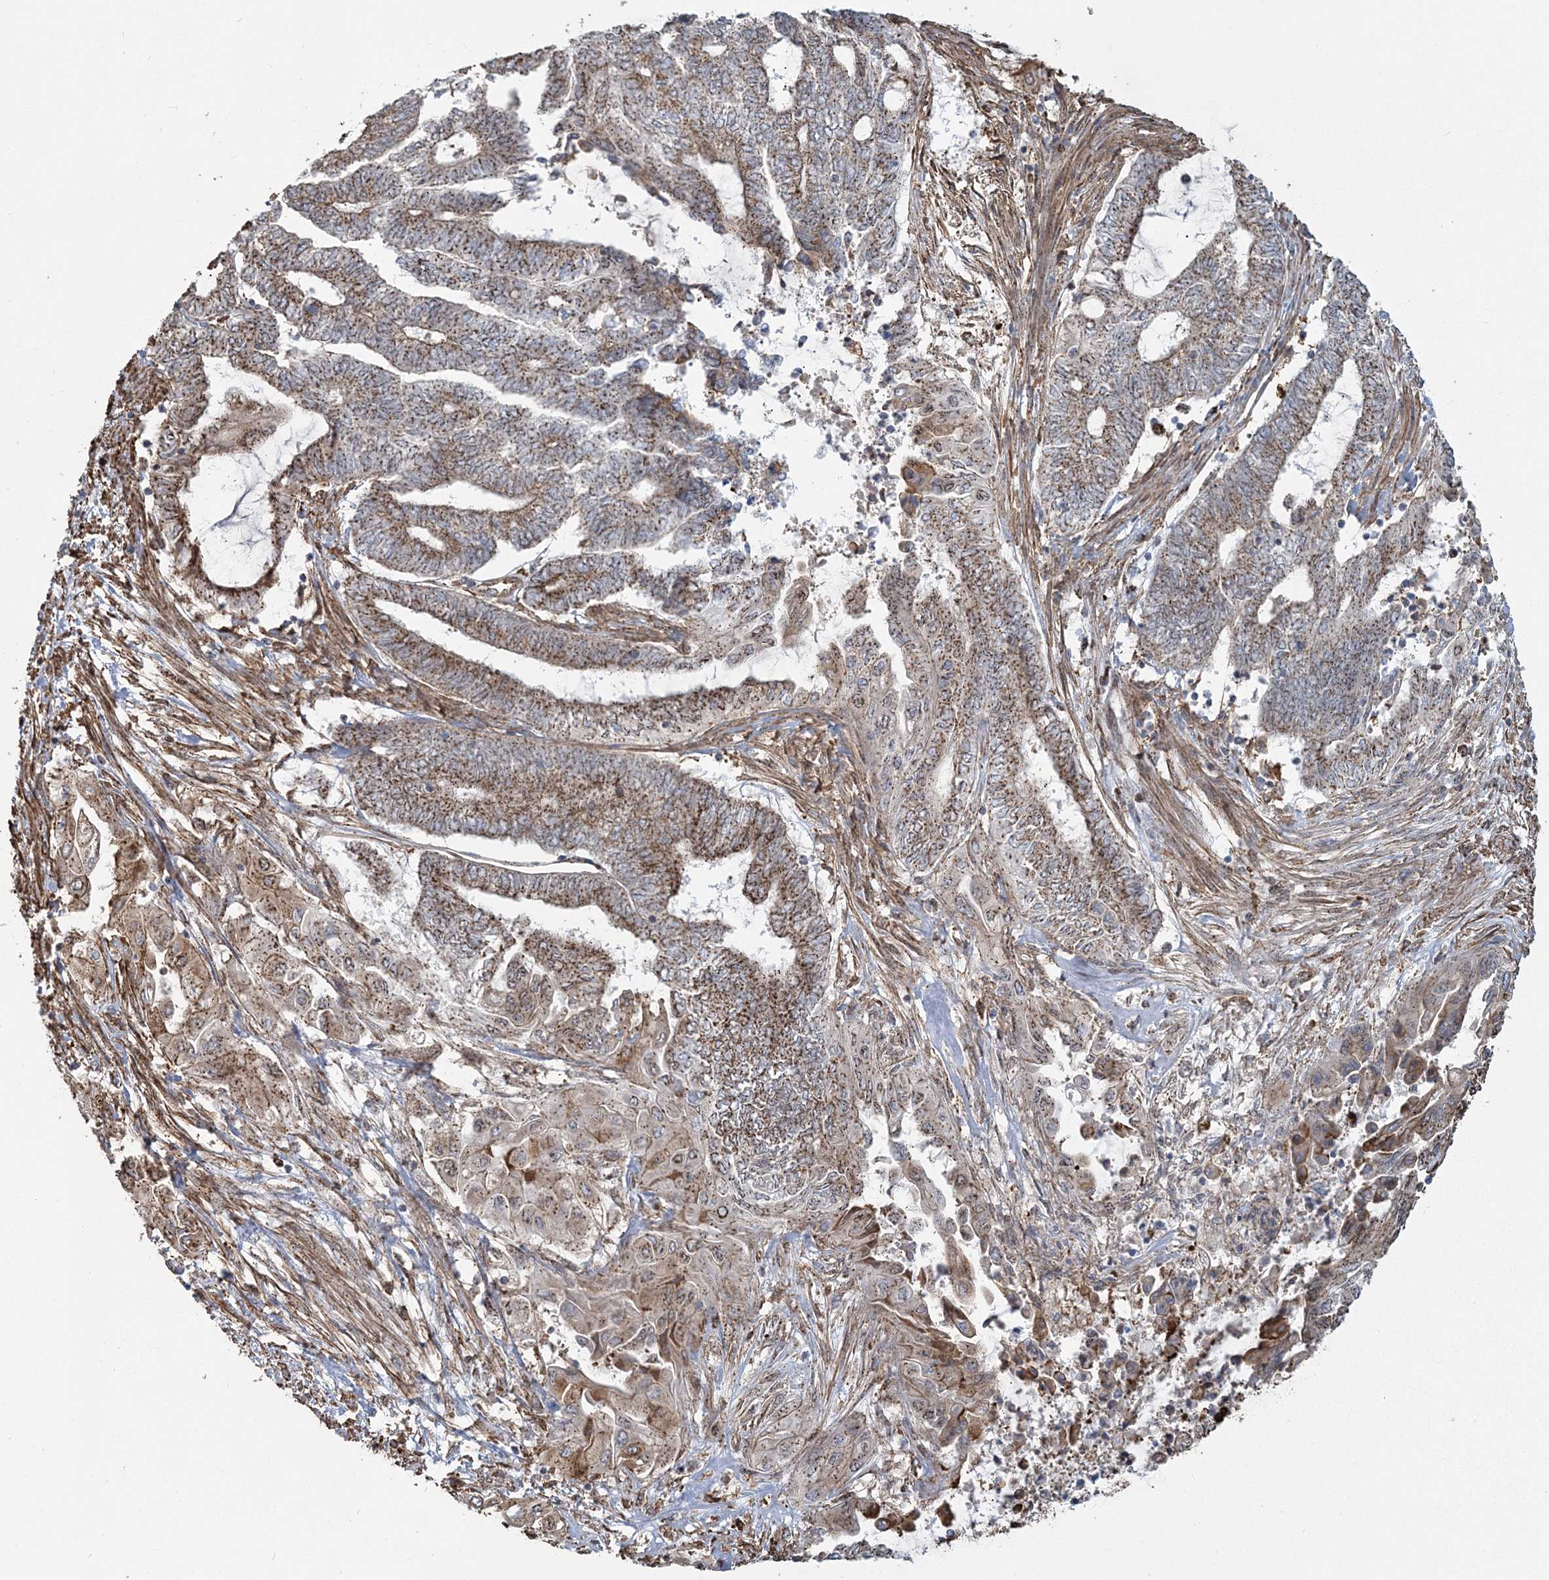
{"staining": {"intensity": "moderate", "quantity": ">75%", "location": "cytoplasmic/membranous"}, "tissue": "endometrial cancer", "cell_type": "Tumor cells", "image_type": "cancer", "snomed": [{"axis": "morphology", "description": "Adenocarcinoma, NOS"}, {"axis": "topography", "description": "Uterus"}, {"axis": "topography", "description": "Endometrium"}], "caption": "The micrograph demonstrates staining of endometrial cancer (adenocarcinoma), revealing moderate cytoplasmic/membranous protein staining (brown color) within tumor cells.", "gene": "TRAF3IP2", "patient": {"sex": "female", "age": 70}}